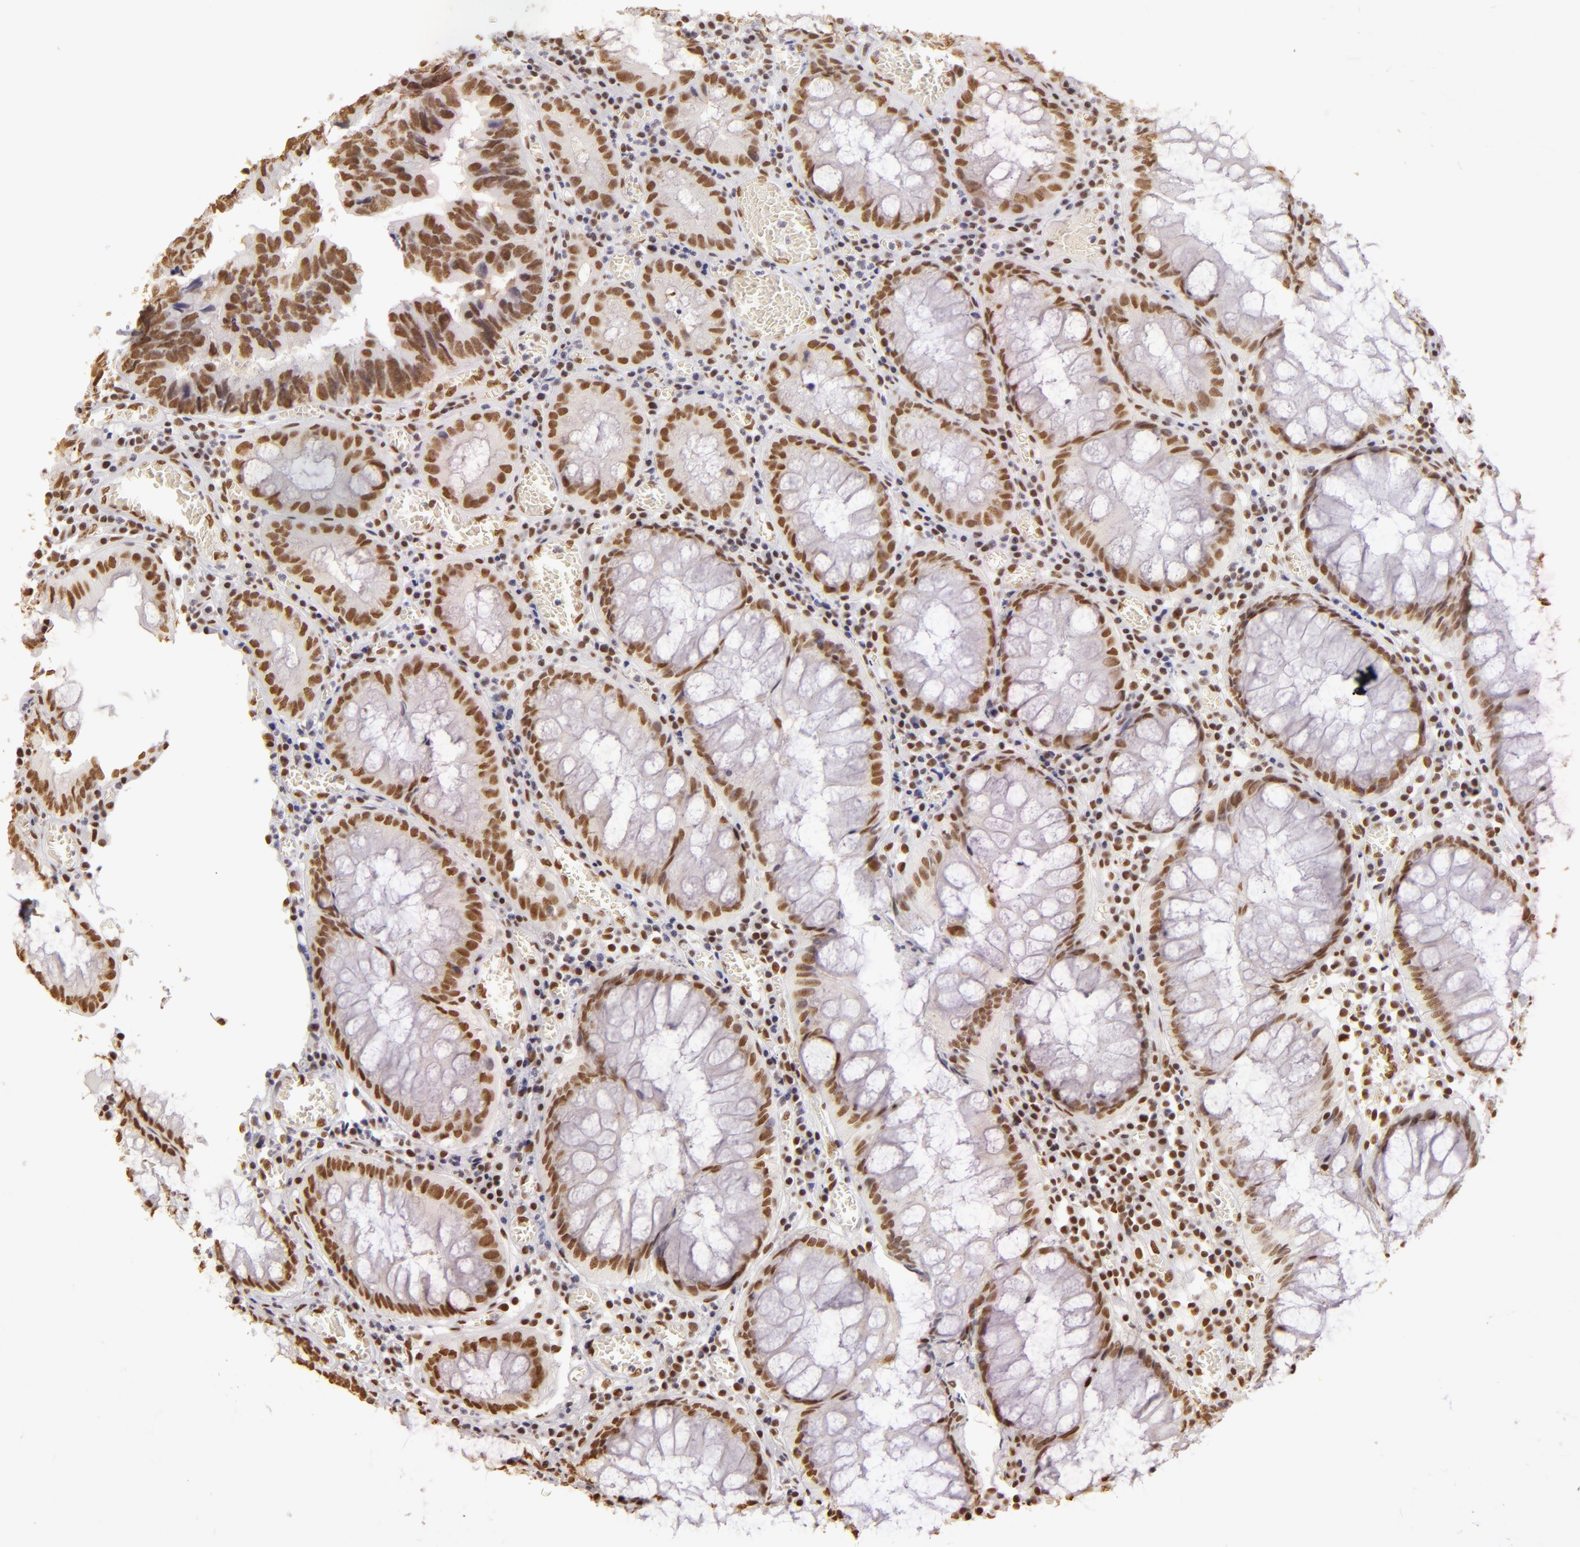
{"staining": {"intensity": "moderate", "quantity": ">75%", "location": "nuclear"}, "tissue": "colorectal cancer", "cell_type": "Tumor cells", "image_type": "cancer", "snomed": [{"axis": "morphology", "description": "Adenocarcinoma, NOS"}, {"axis": "topography", "description": "Rectum"}], "caption": "Human colorectal cancer (adenocarcinoma) stained for a protein (brown) shows moderate nuclear positive positivity in about >75% of tumor cells.", "gene": "PAPOLA", "patient": {"sex": "female", "age": 98}}